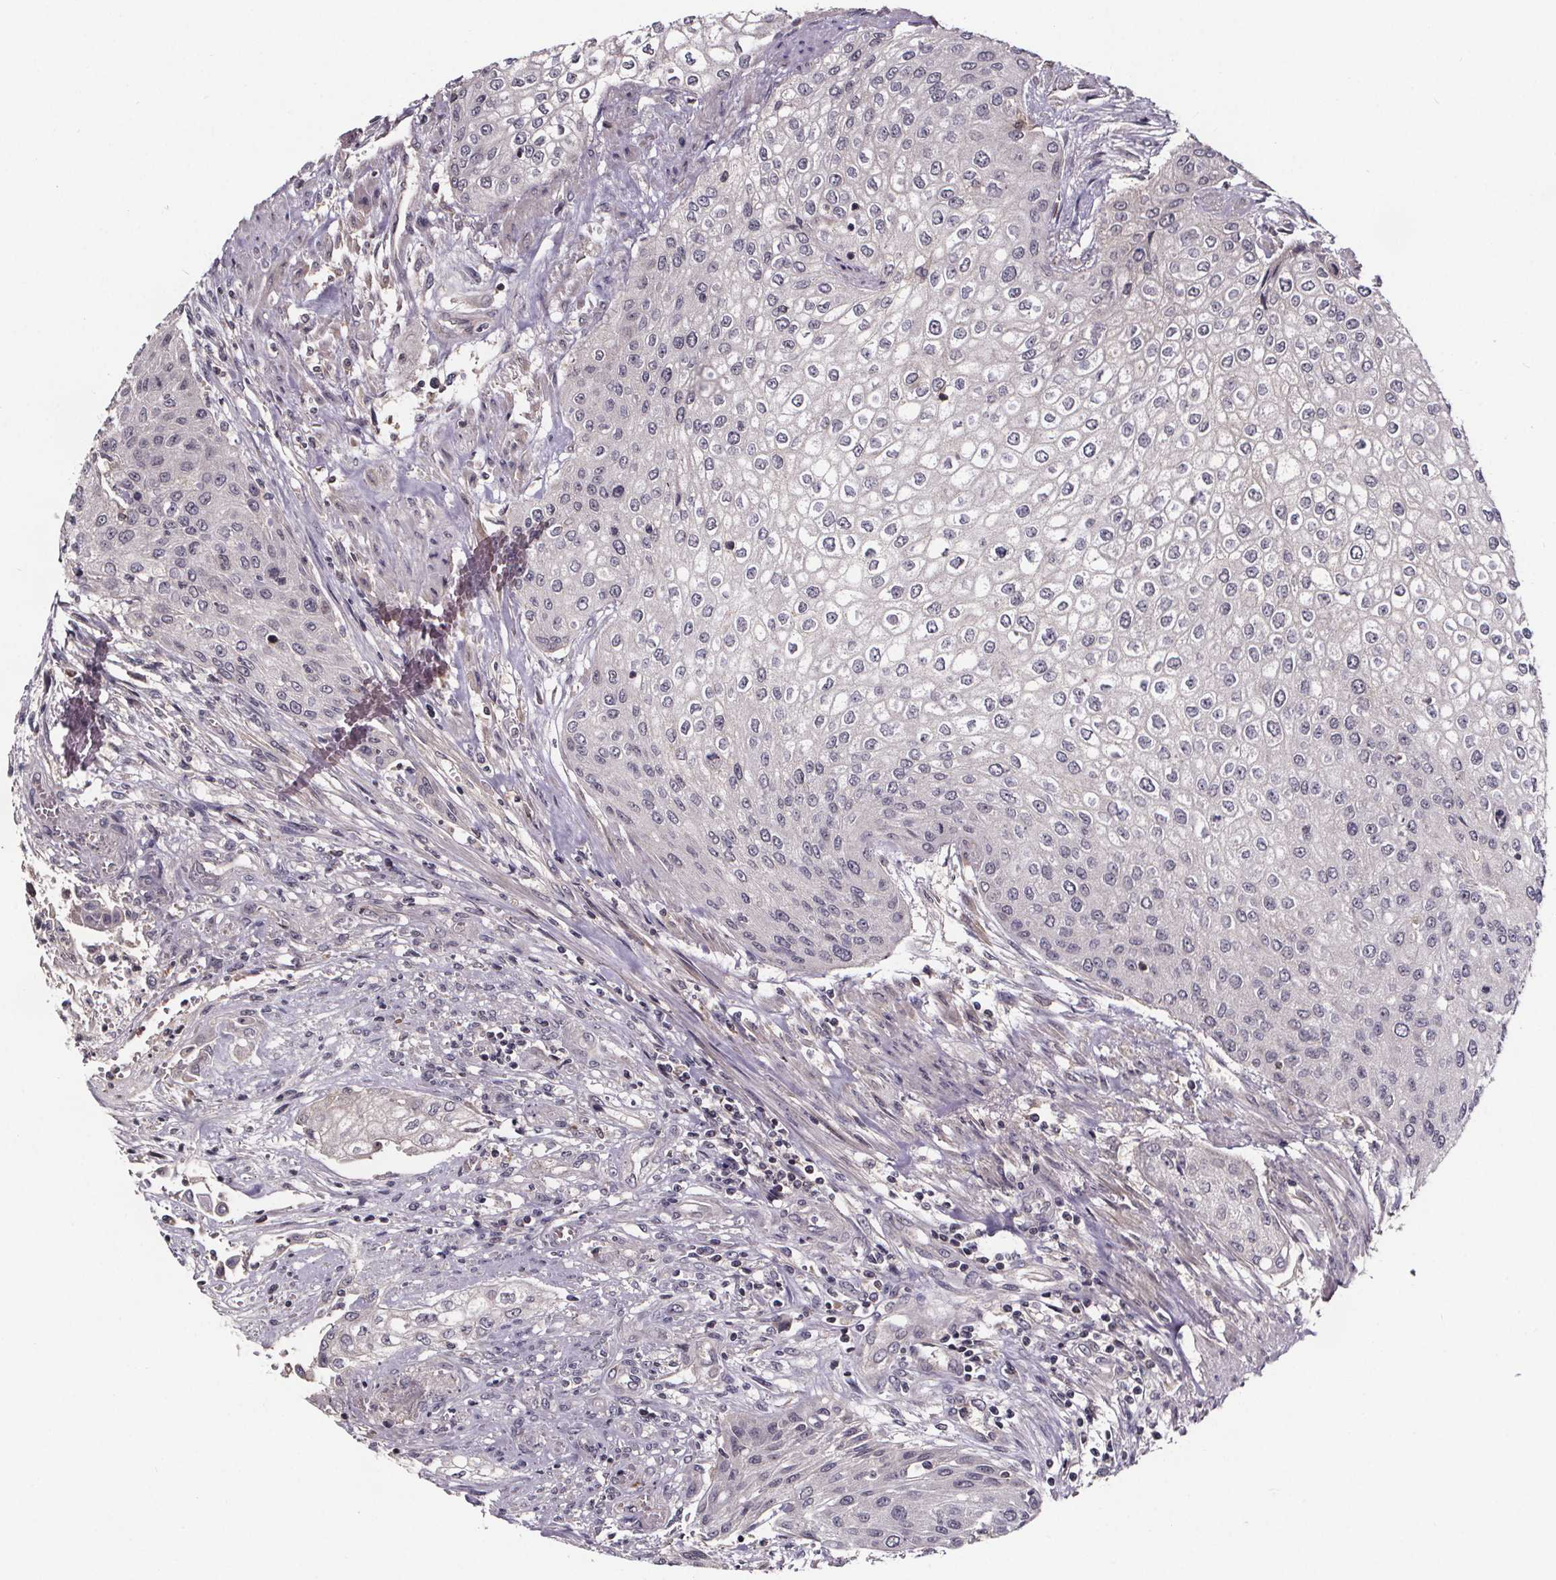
{"staining": {"intensity": "negative", "quantity": "none", "location": "none"}, "tissue": "urothelial cancer", "cell_type": "Tumor cells", "image_type": "cancer", "snomed": [{"axis": "morphology", "description": "Urothelial carcinoma, High grade"}, {"axis": "topography", "description": "Urinary bladder"}], "caption": "Tumor cells show no significant protein expression in urothelial carcinoma (high-grade). (DAB (3,3'-diaminobenzidine) immunohistochemistry (IHC) with hematoxylin counter stain).", "gene": "NPHP4", "patient": {"sex": "male", "age": 62}}